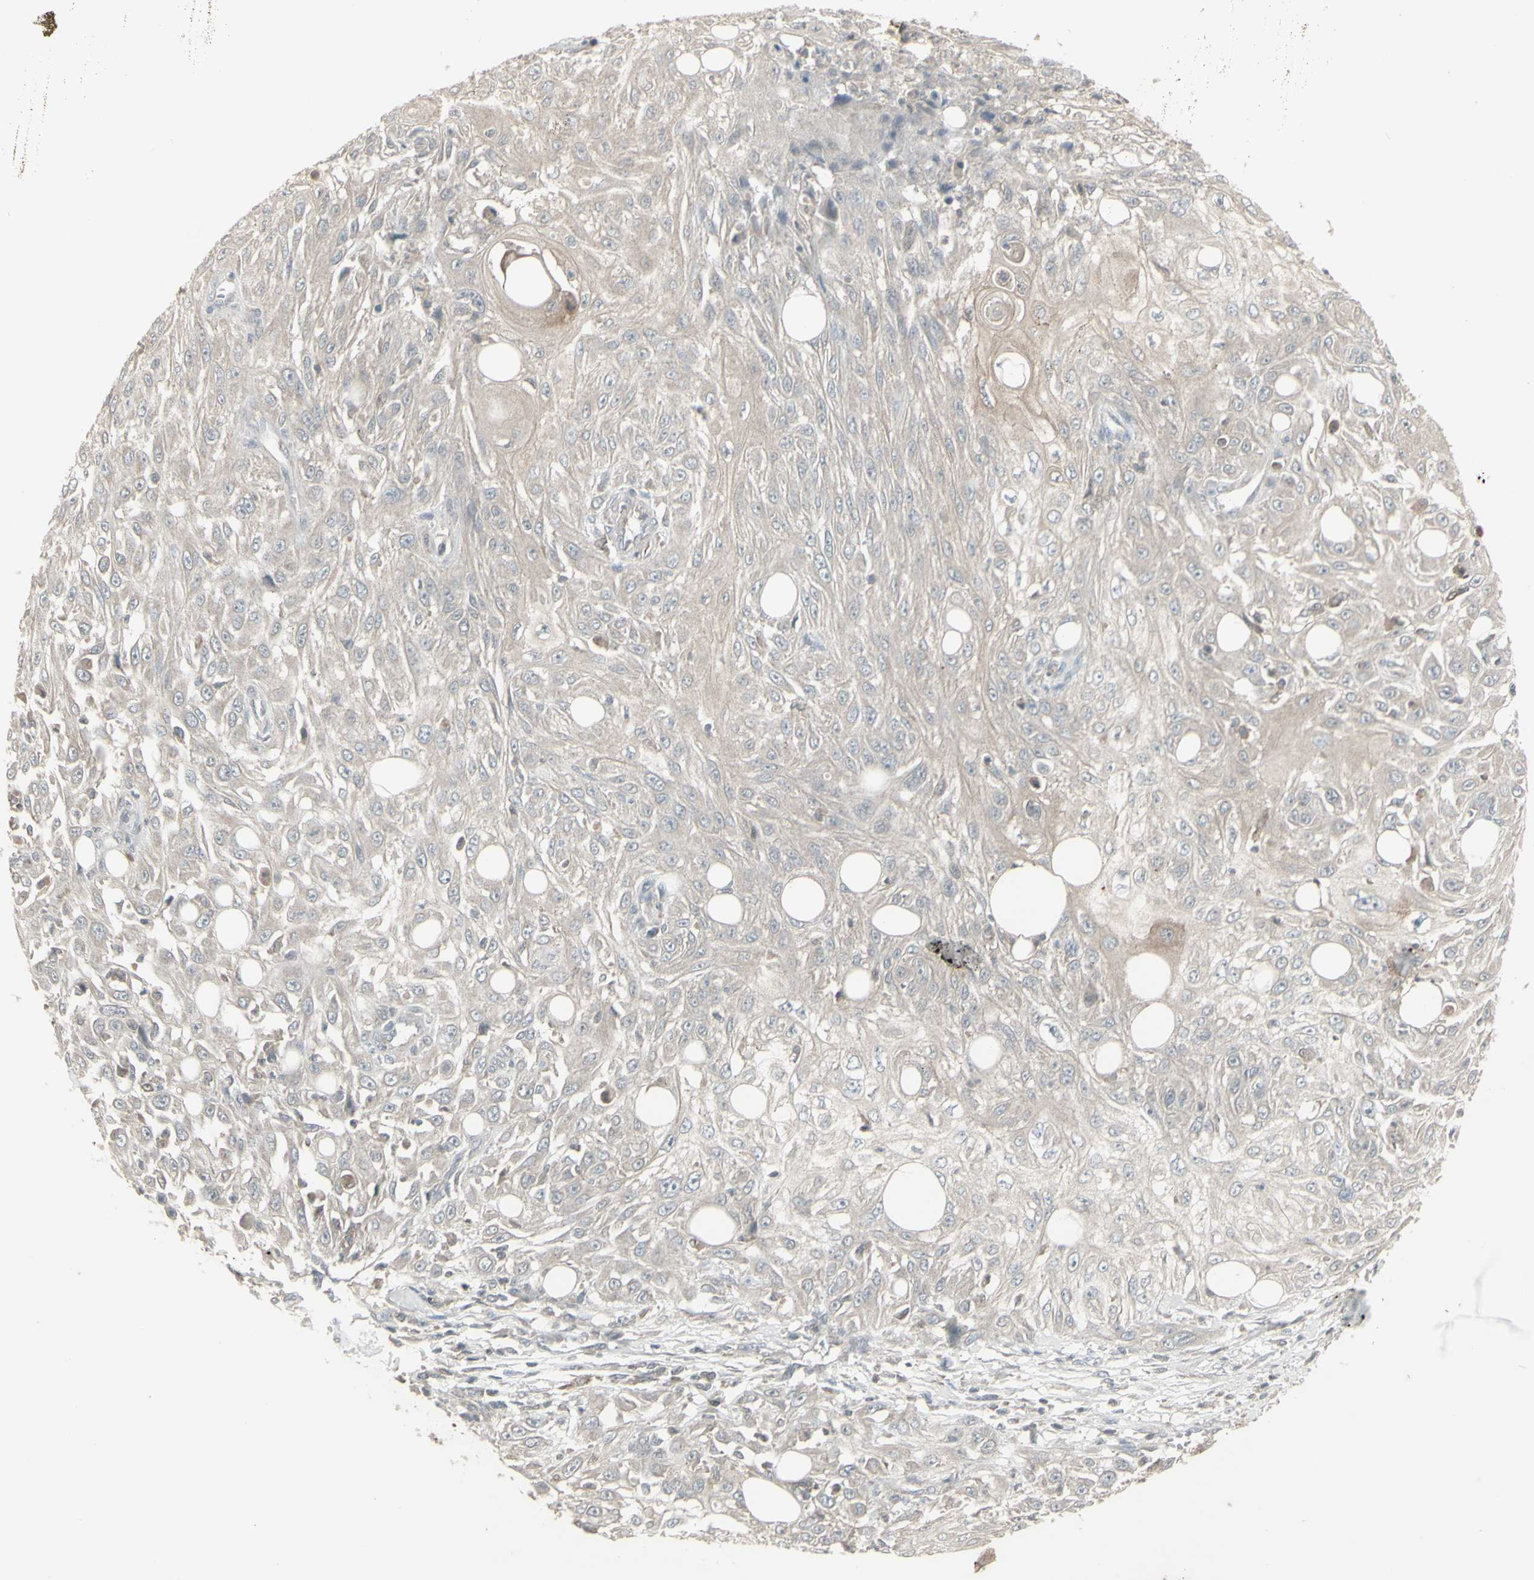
{"staining": {"intensity": "negative", "quantity": "none", "location": "none"}, "tissue": "skin cancer", "cell_type": "Tumor cells", "image_type": "cancer", "snomed": [{"axis": "morphology", "description": "Squamous cell carcinoma, NOS"}, {"axis": "topography", "description": "Skin"}], "caption": "High power microscopy image of an IHC micrograph of skin cancer (squamous cell carcinoma), revealing no significant staining in tumor cells.", "gene": "CSK", "patient": {"sex": "male", "age": 75}}